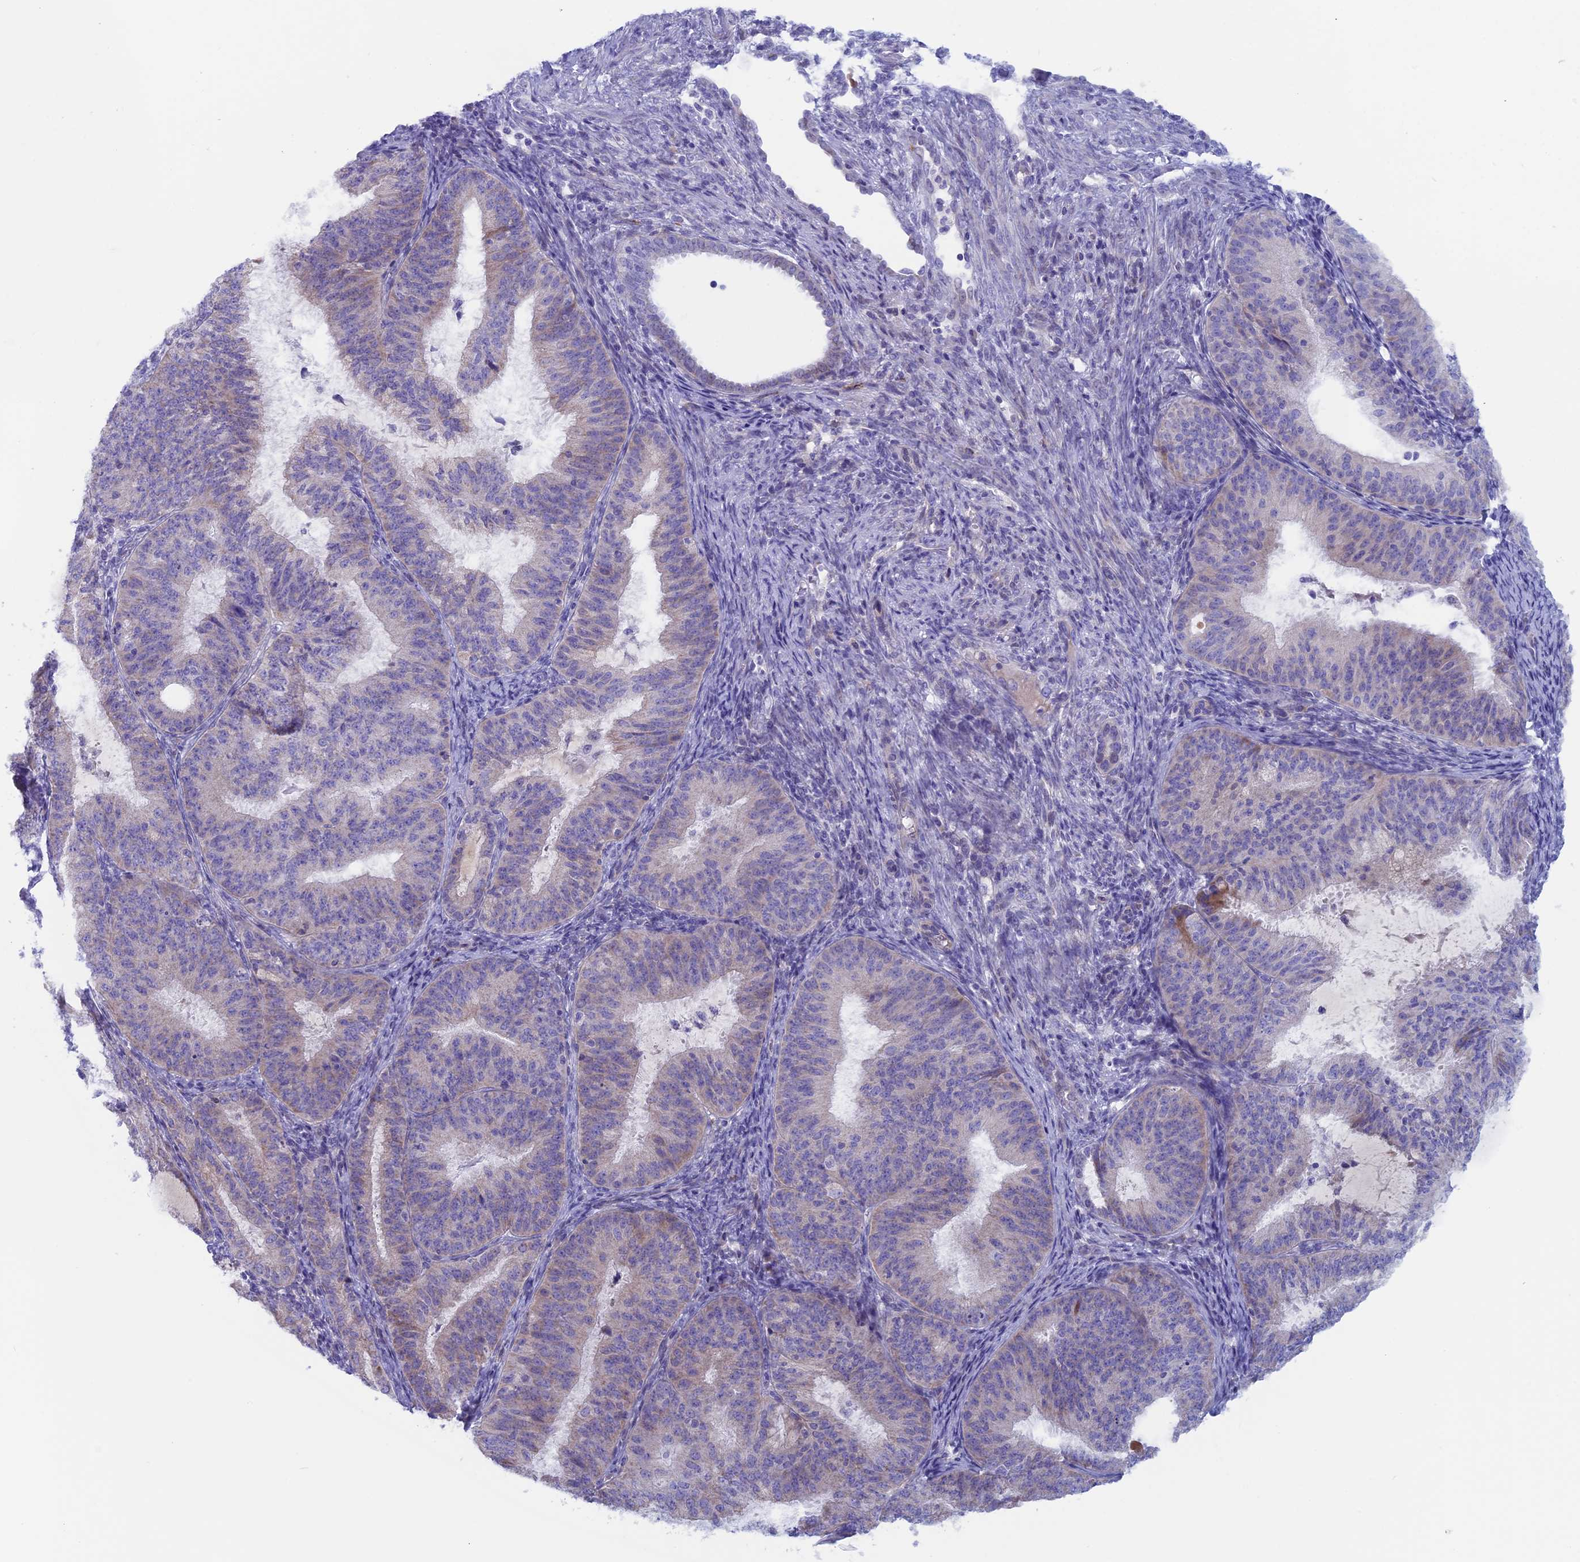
{"staining": {"intensity": "negative", "quantity": "none", "location": "none"}, "tissue": "endometrial cancer", "cell_type": "Tumor cells", "image_type": "cancer", "snomed": [{"axis": "morphology", "description": "Adenocarcinoma, NOS"}, {"axis": "topography", "description": "Endometrium"}], "caption": "Tumor cells show no significant protein expression in endometrial cancer (adenocarcinoma).", "gene": "NIBAN3", "patient": {"sex": "female", "age": 51}}